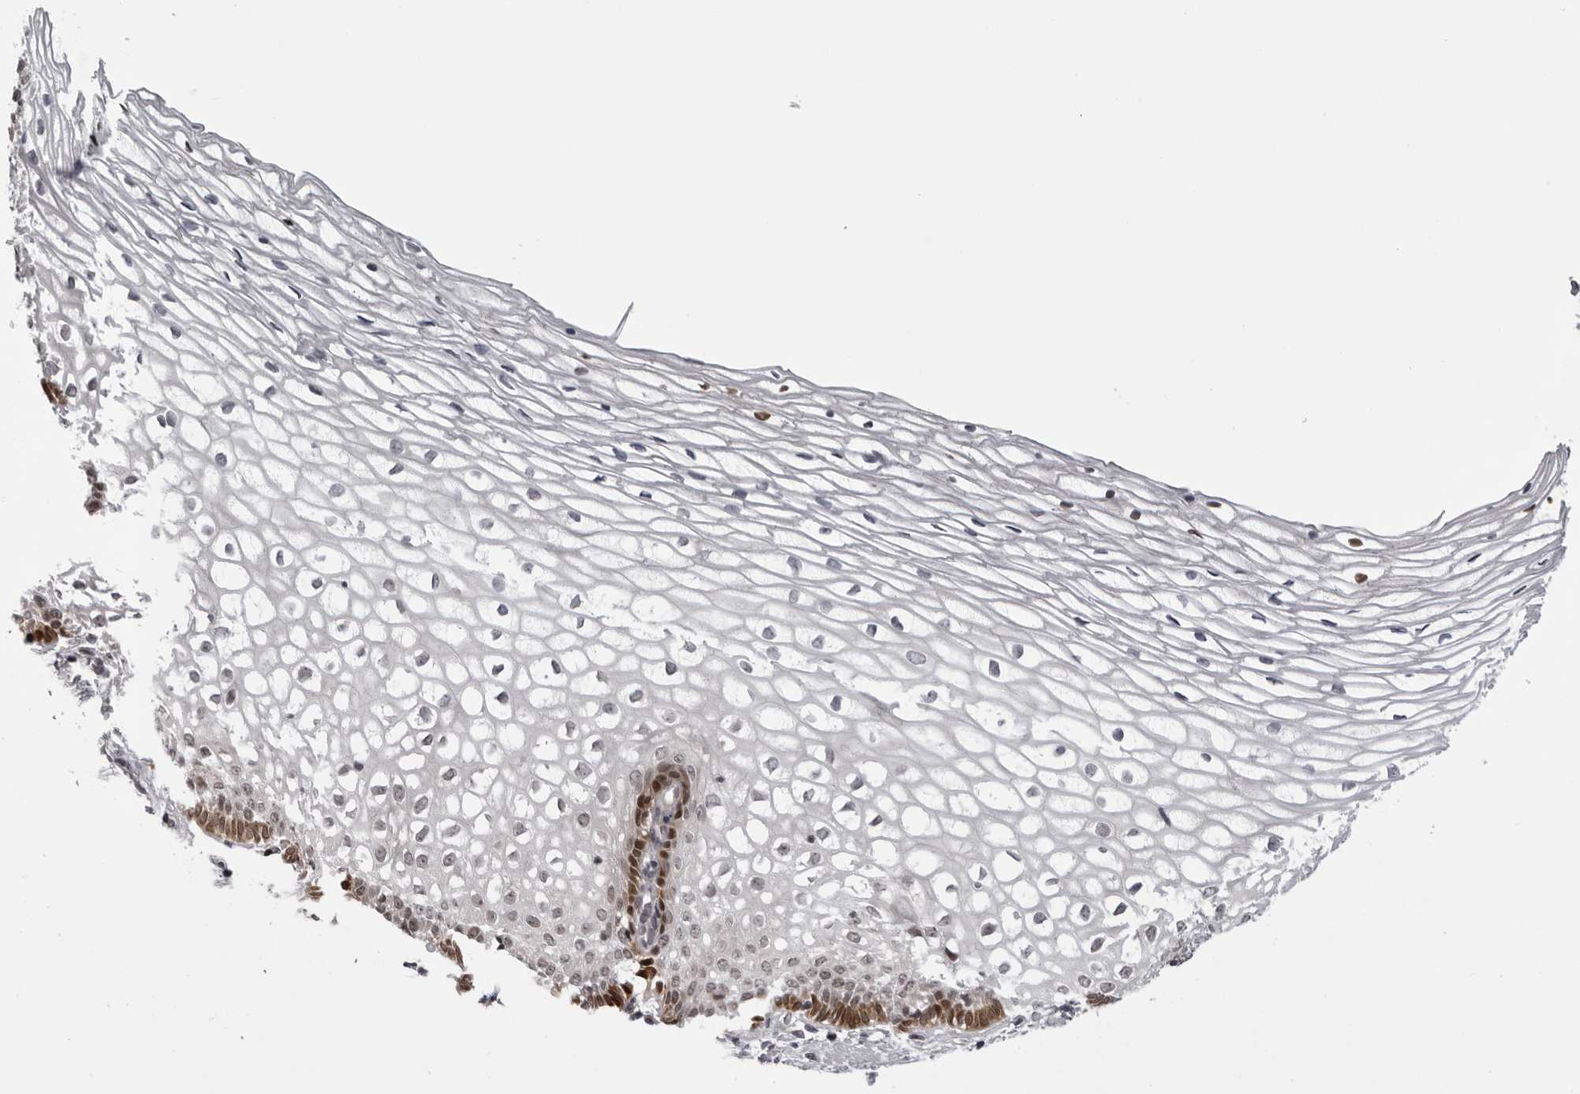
{"staining": {"intensity": "moderate", "quantity": "<25%", "location": "cytoplasmic/membranous"}, "tissue": "cervix", "cell_type": "Glandular cells", "image_type": "normal", "snomed": [{"axis": "morphology", "description": "Normal tissue, NOS"}, {"axis": "topography", "description": "Cervix"}], "caption": "The immunohistochemical stain labels moderate cytoplasmic/membranous positivity in glandular cells of normal cervix. The staining was performed using DAB, with brown indicating positive protein expression. Nuclei are stained blue with hematoxylin.", "gene": "GCSAML", "patient": {"sex": "female", "age": 27}}